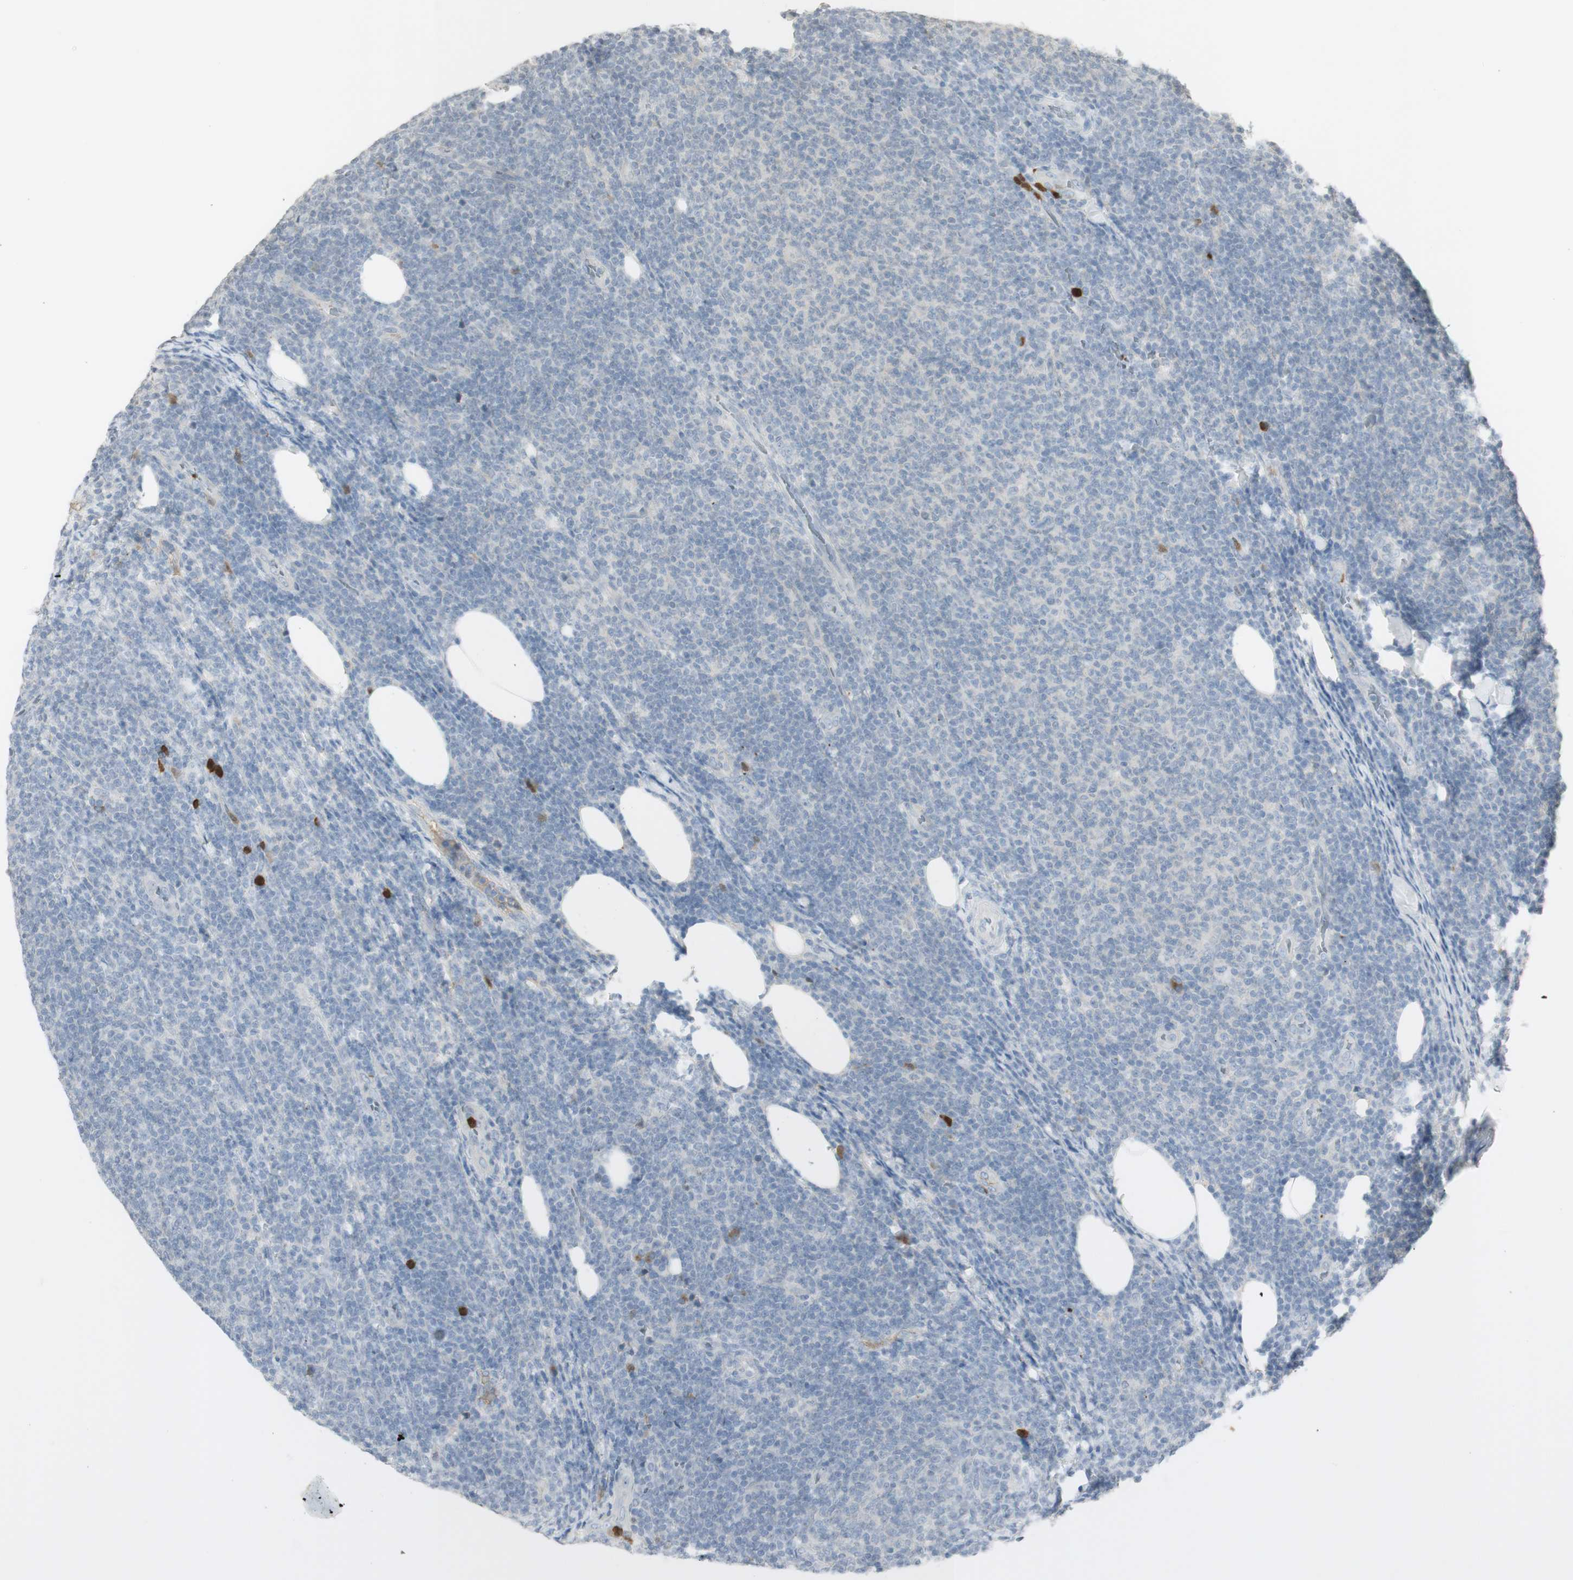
{"staining": {"intensity": "negative", "quantity": "none", "location": "none"}, "tissue": "lymphoma", "cell_type": "Tumor cells", "image_type": "cancer", "snomed": [{"axis": "morphology", "description": "Malignant lymphoma, non-Hodgkin's type, Low grade"}, {"axis": "topography", "description": "Lymph node"}], "caption": "DAB immunohistochemical staining of low-grade malignant lymphoma, non-Hodgkin's type demonstrates no significant expression in tumor cells.", "gene": "NID1", "patient": {"sex": "male", "age": 66}}